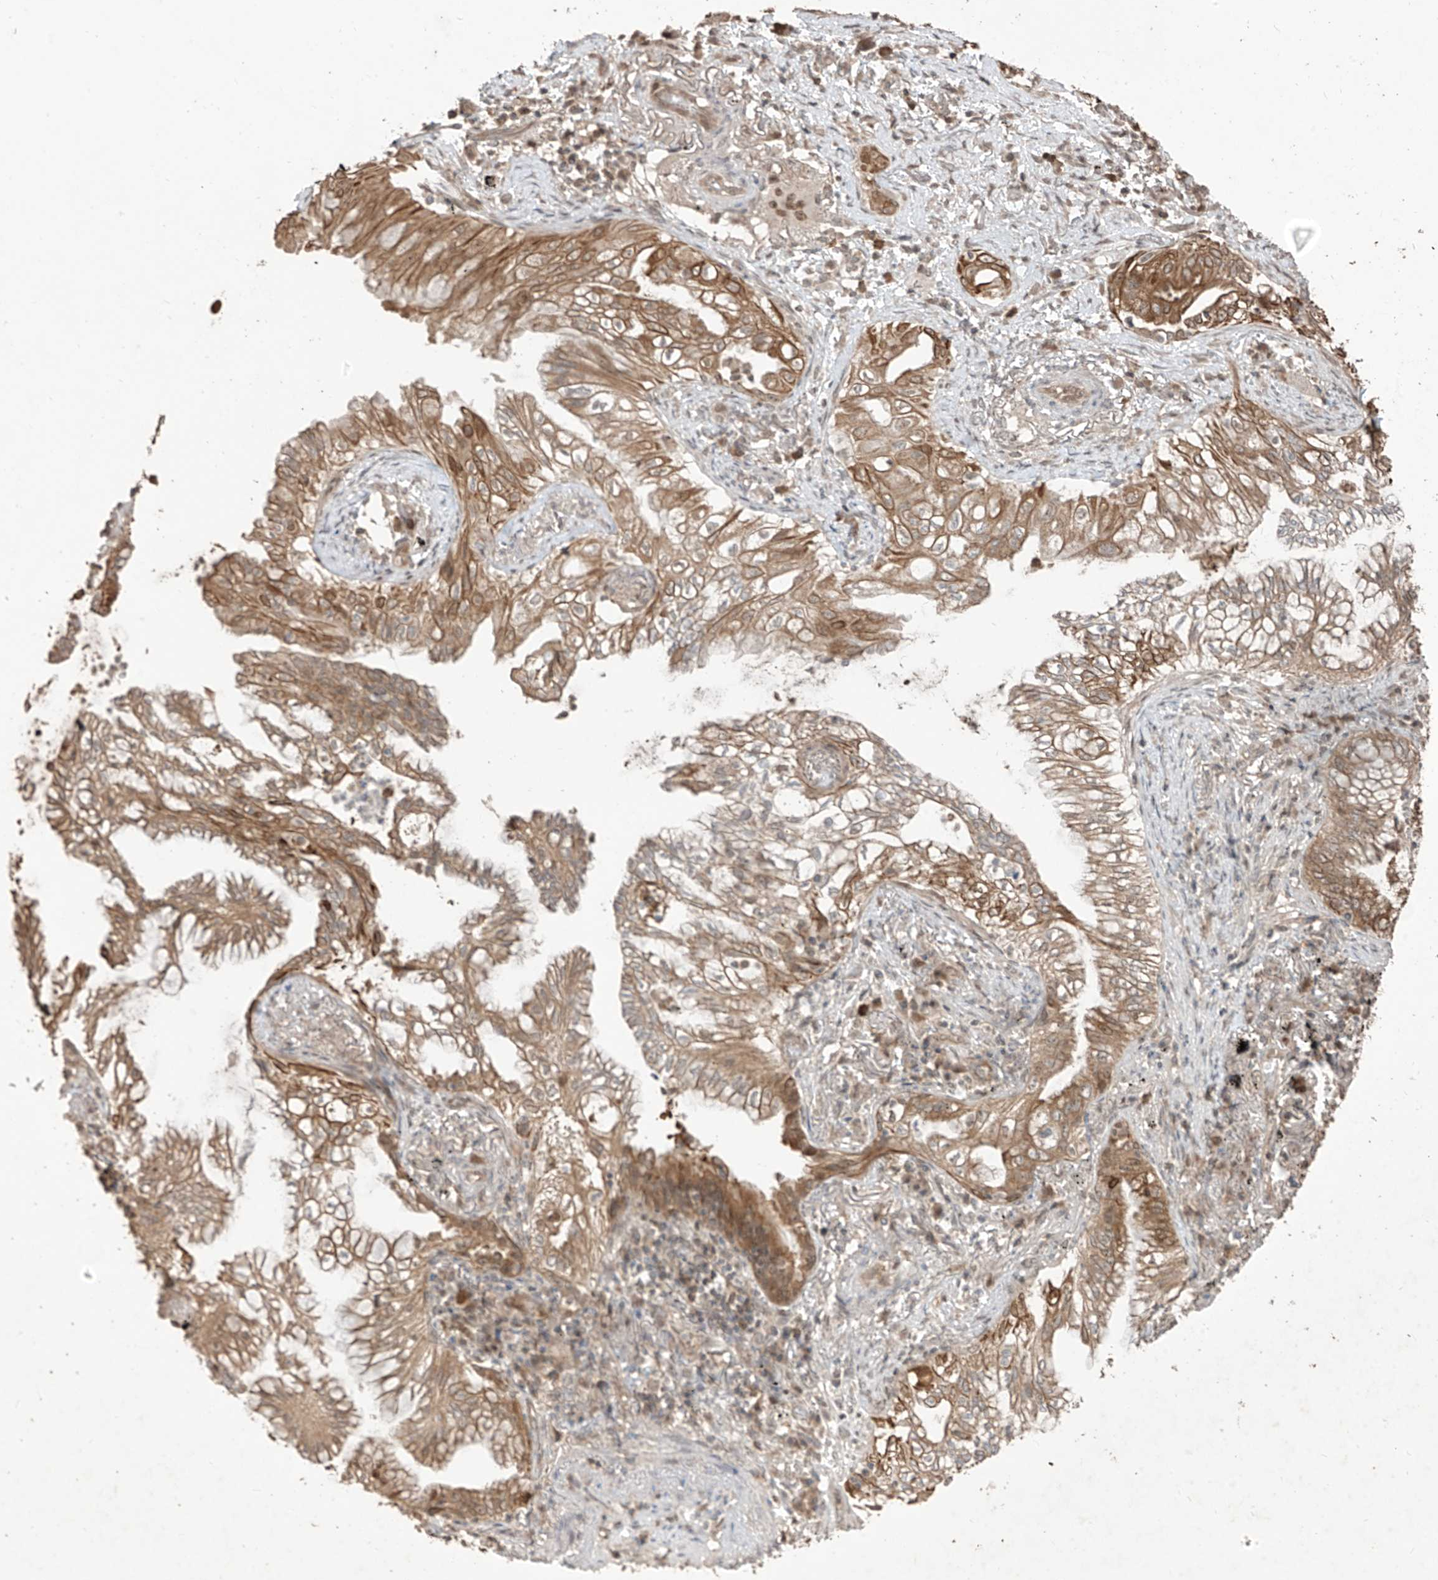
{"staining": {"intensity": "moderate", "quantity": ">75%", "location": "cytoplasmic/membranous"}, "tissue": "lung cancer", "cell_type": "Tumor cells", "image_type": "cancer", "snomed": [{"axis": "morphology", "description": "Adenocarcinoma, NOS"}, {"axis": "topography", "description": "Lung"}], "caption": "The image exhibits a brown stain indicating the presence of a protein in the cytoplasmic/membranous of tumor cells in lung adenocarcinoma.", "gene": "COLGALT2", "patient": {"sex": "female", "age": 70}}